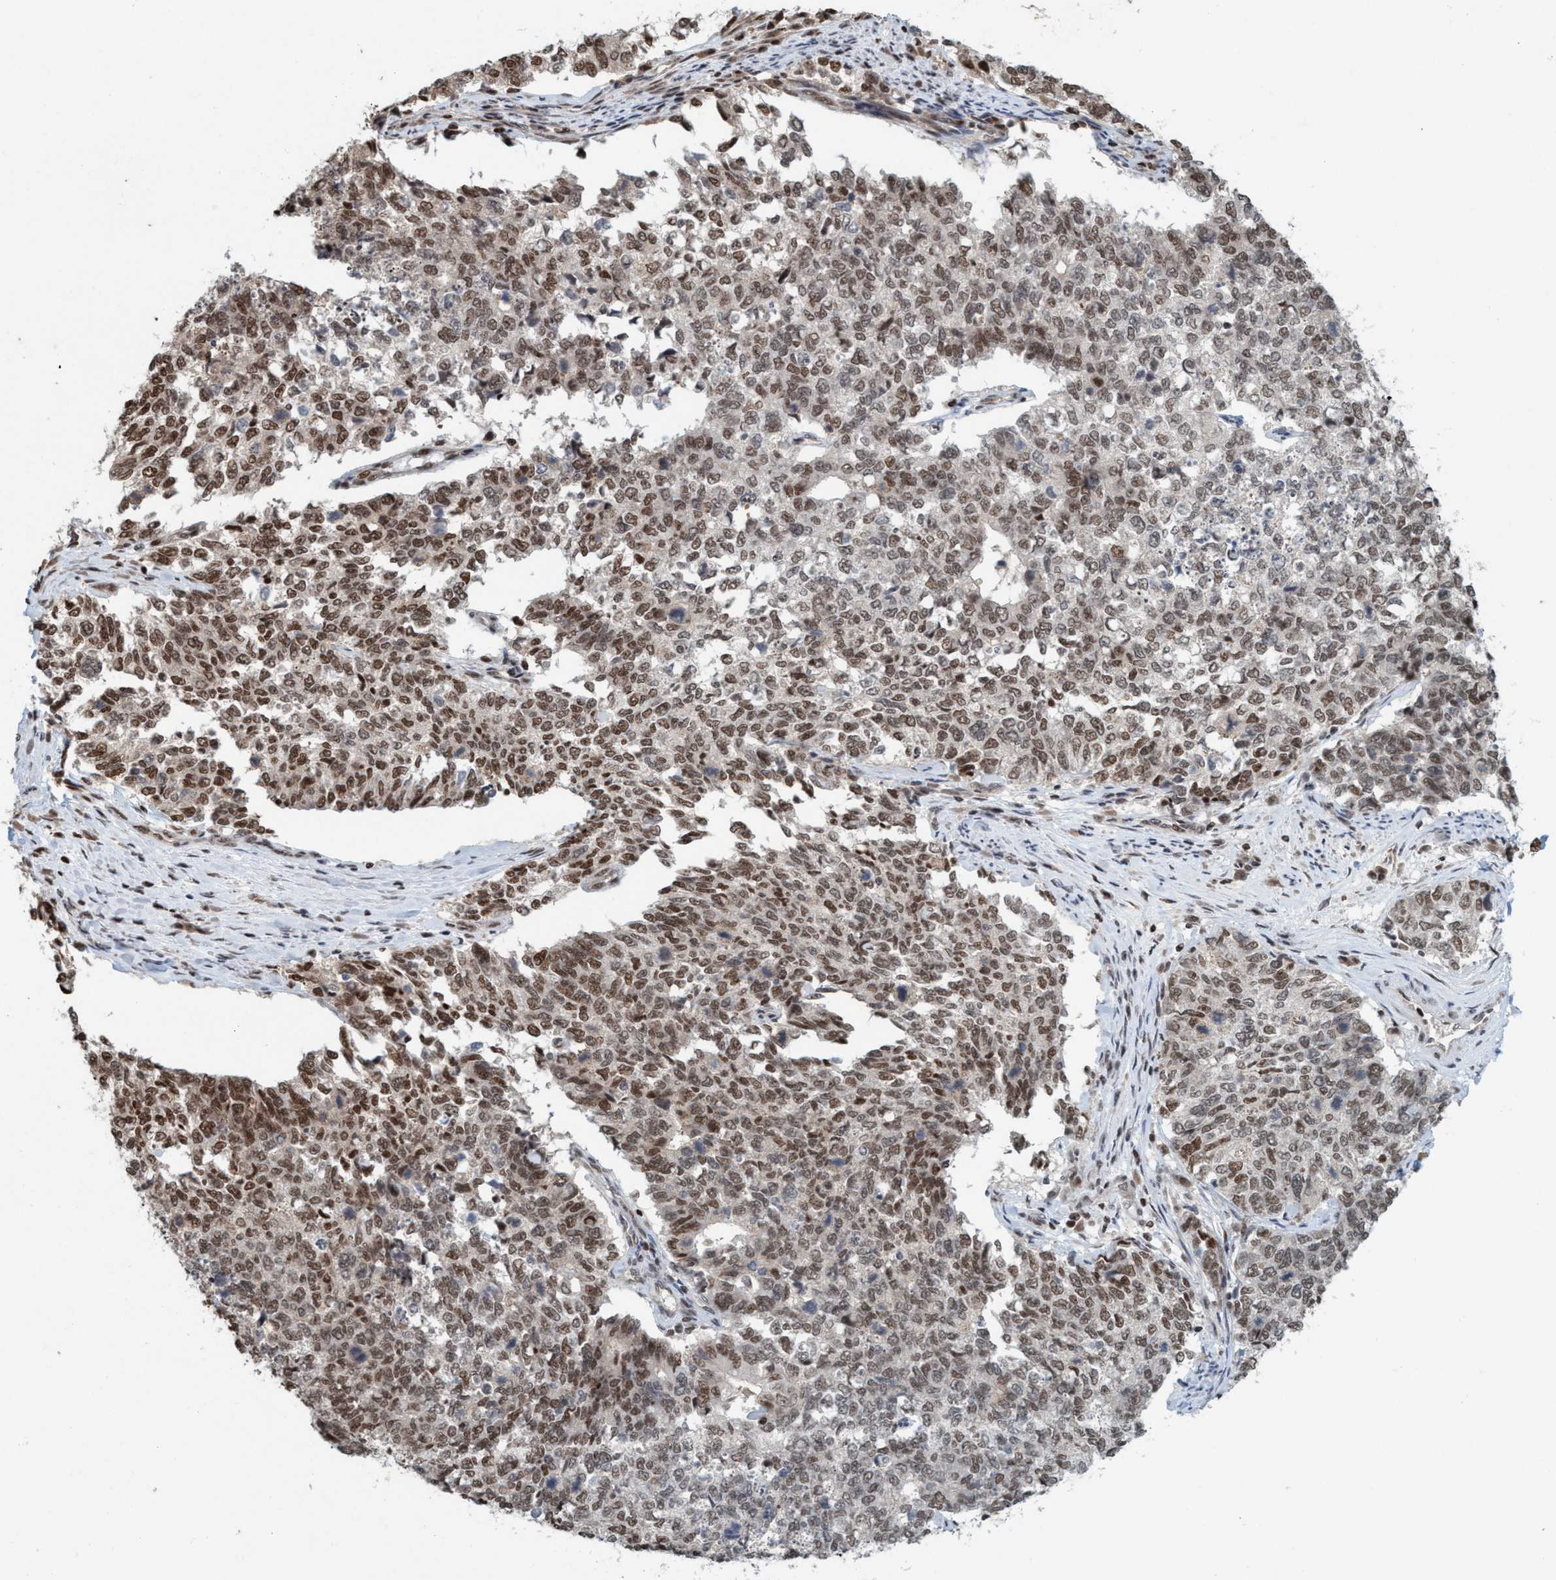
{"staining": {"intensity": "strong", "quantity": ">75%", "location": "nuclear"}, "tissue": "cervical cancer", "cell_type": "Tumor cells", "image_type": "cancer", "snomed": [{"axis": "morphology", "description": "Squamous cell carcinoma, NOS"}, {"axis": "topography", "description": "Cervix"}], "caption": "Protein staining displays strong nuclear expression in about >75% of tumor cells in cervical cancer.", "gene": "SMCR8", "patient": {"sex": "female", "age": 63}}